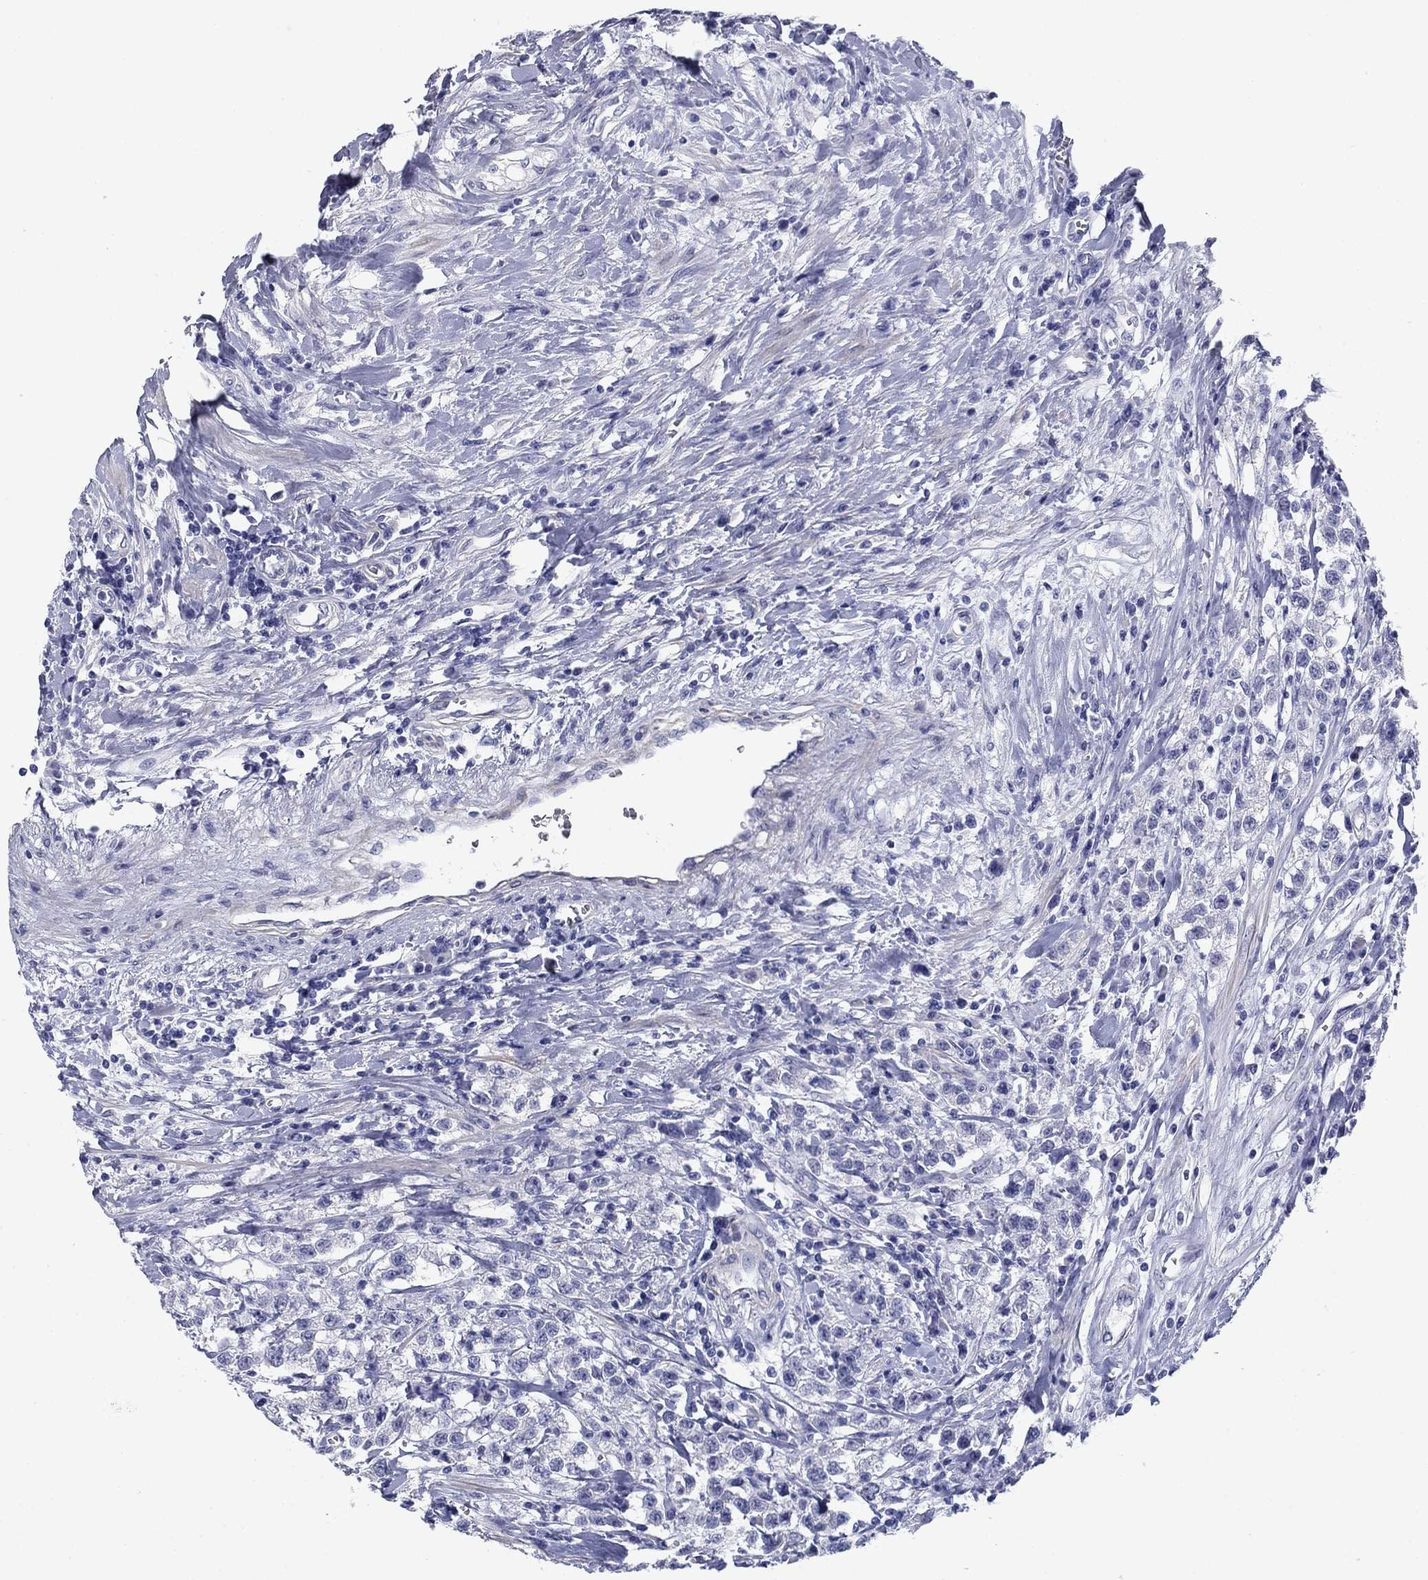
{"staining": {"intensity": "negative", "quantity": "none", "location": "none"}, "tissue": "testis cancer", "cell_type": "Tumor cells", "image_type": "cancer", "snomed": [{"axis": "morphology", "description": "Seminoma, NOS"}, {"axis": "topography", "description": "Testis"}], "caption": "There is no significant positivity in tumor cells of seminoma (testis).", "gene": "PRKCG", "patient": {"sex": "male", "age": 59}}